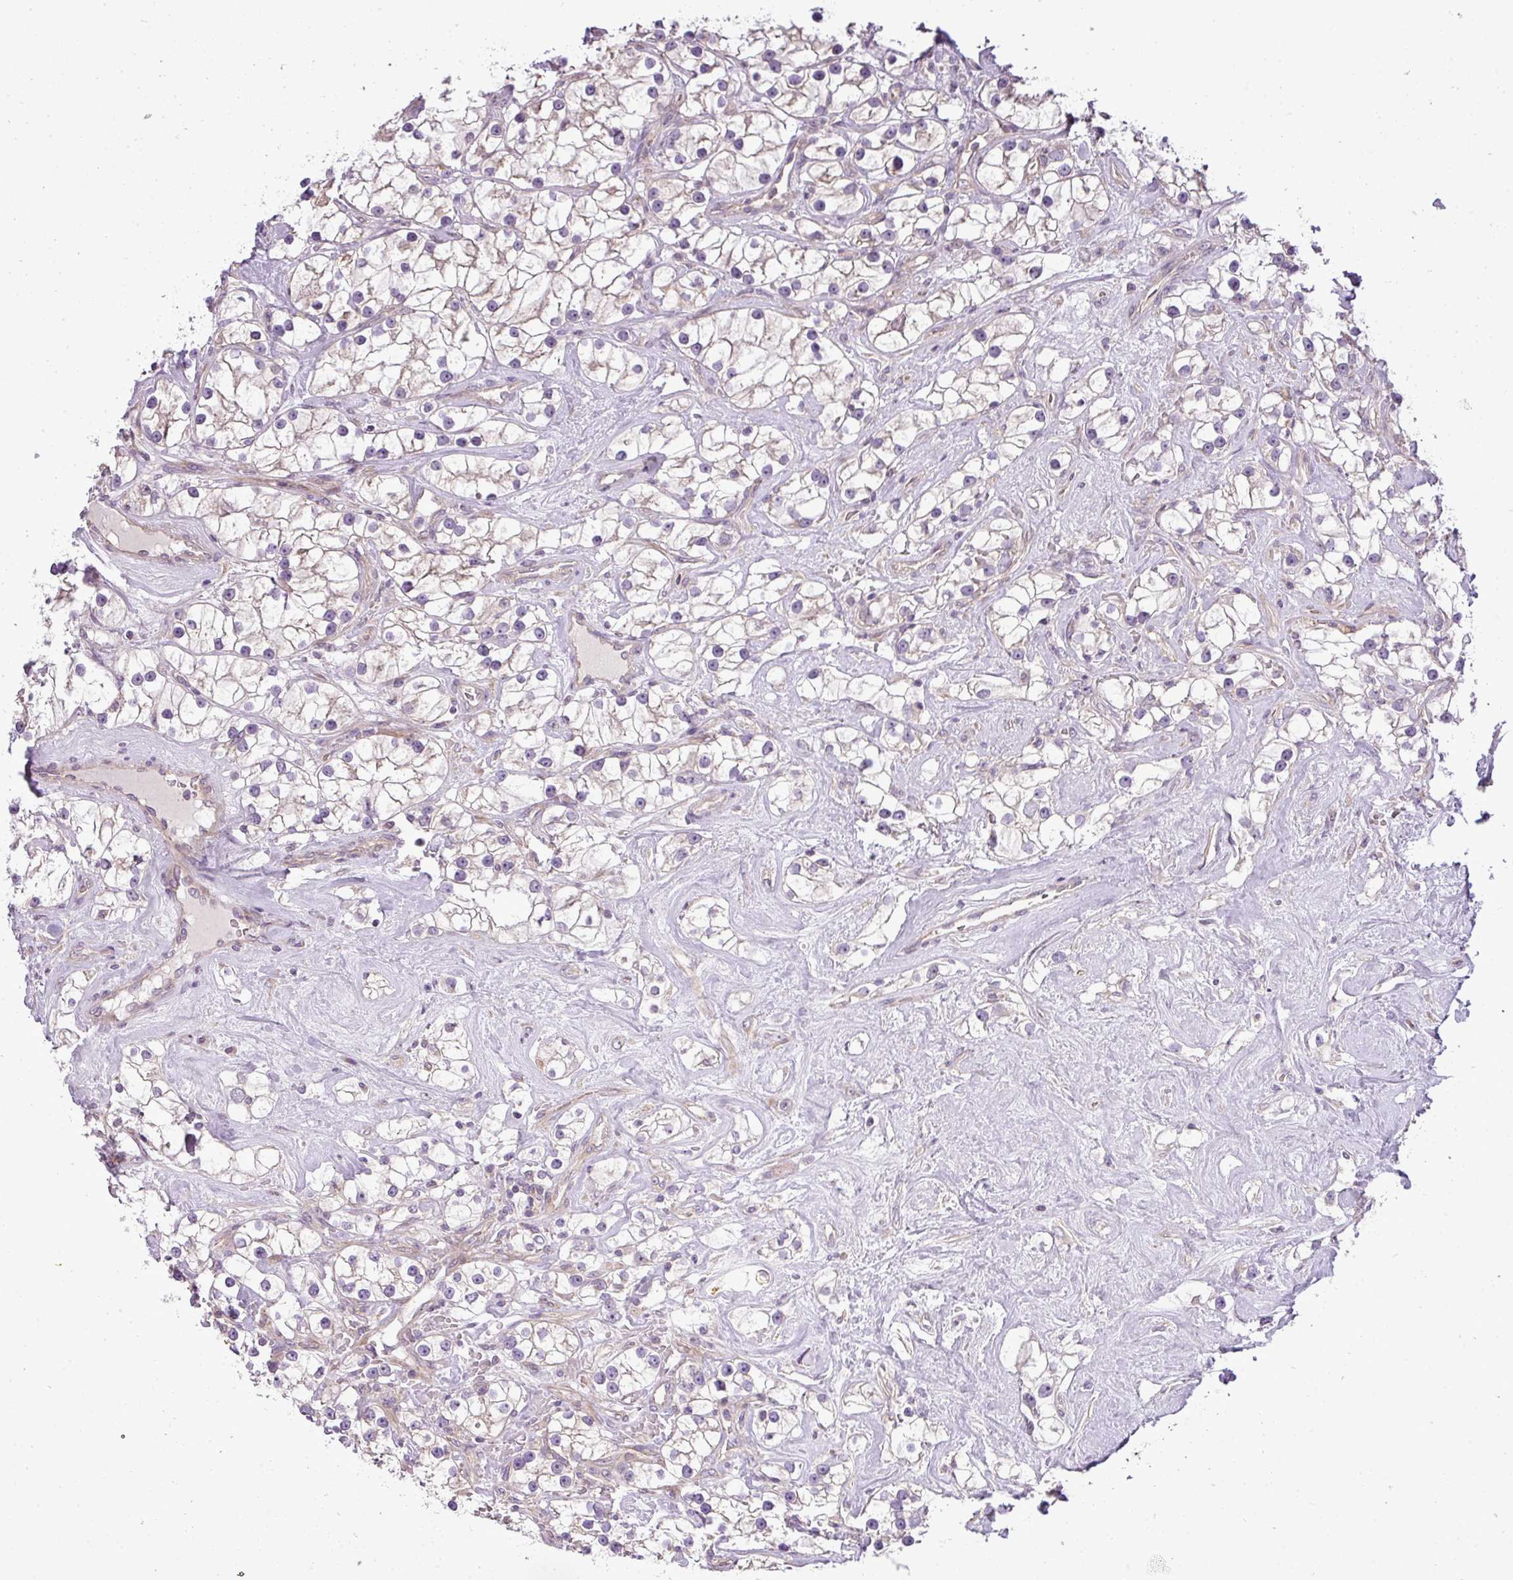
{"staining": {"intensity": "weak", "quantity": "<25%", "location": "cytoplasmic/membranous"}, "tissue": "renal cancer", "cell_type": "Tumor cells", "image_type": "cancer", "snomed": [{"axis": "morphology", "description": "Adenocarcinoma, NOS"}, {"axis": "topography", "description": "Kidney"}], "caption": "DAB (3,3'-diaminobenzidine) immunohistochemical staining of human renal cancer shows no significant expression in tumor cells. (DAB (3,3'-diaminobenzidine) IHC, high magnification).", "gene": "ZDHHC1", "patient": {"sex": "male", "age": 77}}